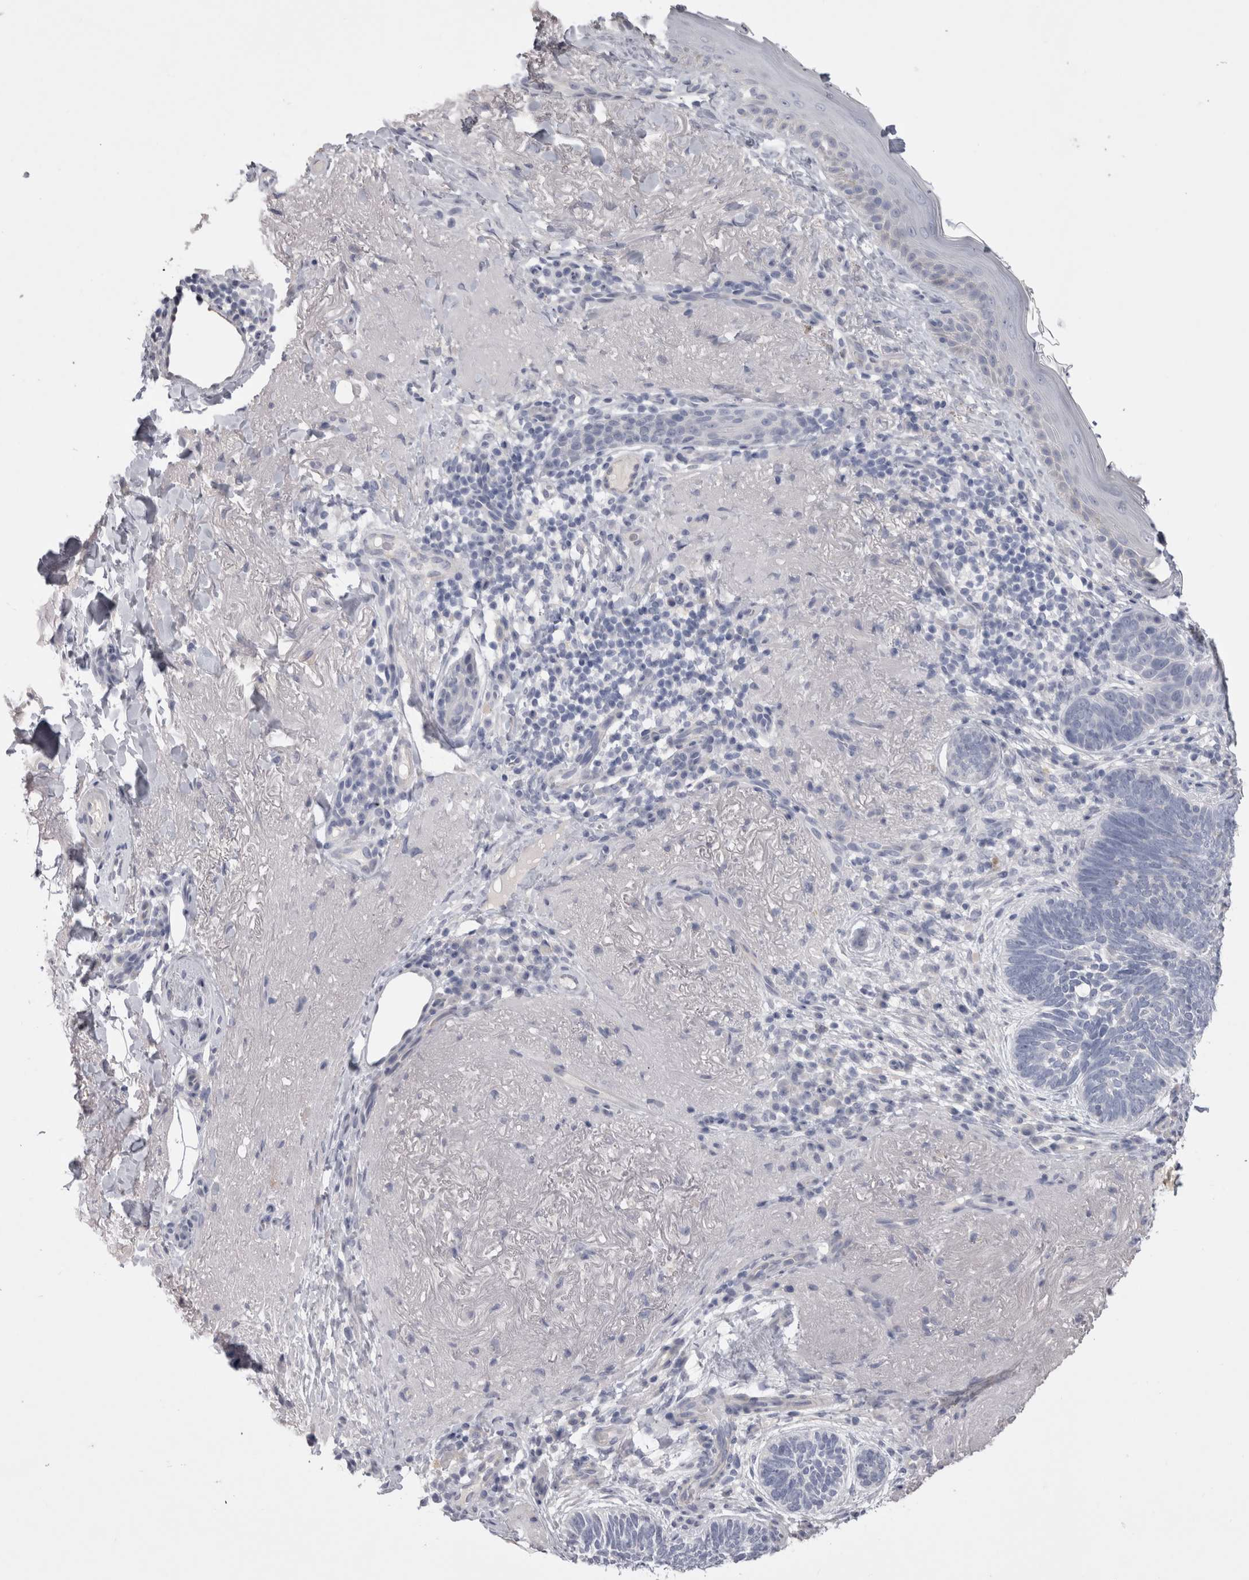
{"staining": {"intensity": "negative", "quantity": "none", "location": "none"}, "tissue": "skin cancer", "cell_type": "Tumor cells", "image_type": "cancer", "snomed": [{"axis": "morphology", "description": "Basal cell carcinoma"}, {"axis": "topography", "description": "Skin"}], "caption": "Tumor cells show no significant expression in skin cancer.", "gene": "ADAM2", "patient": {"sex": "female", "age": 85}}